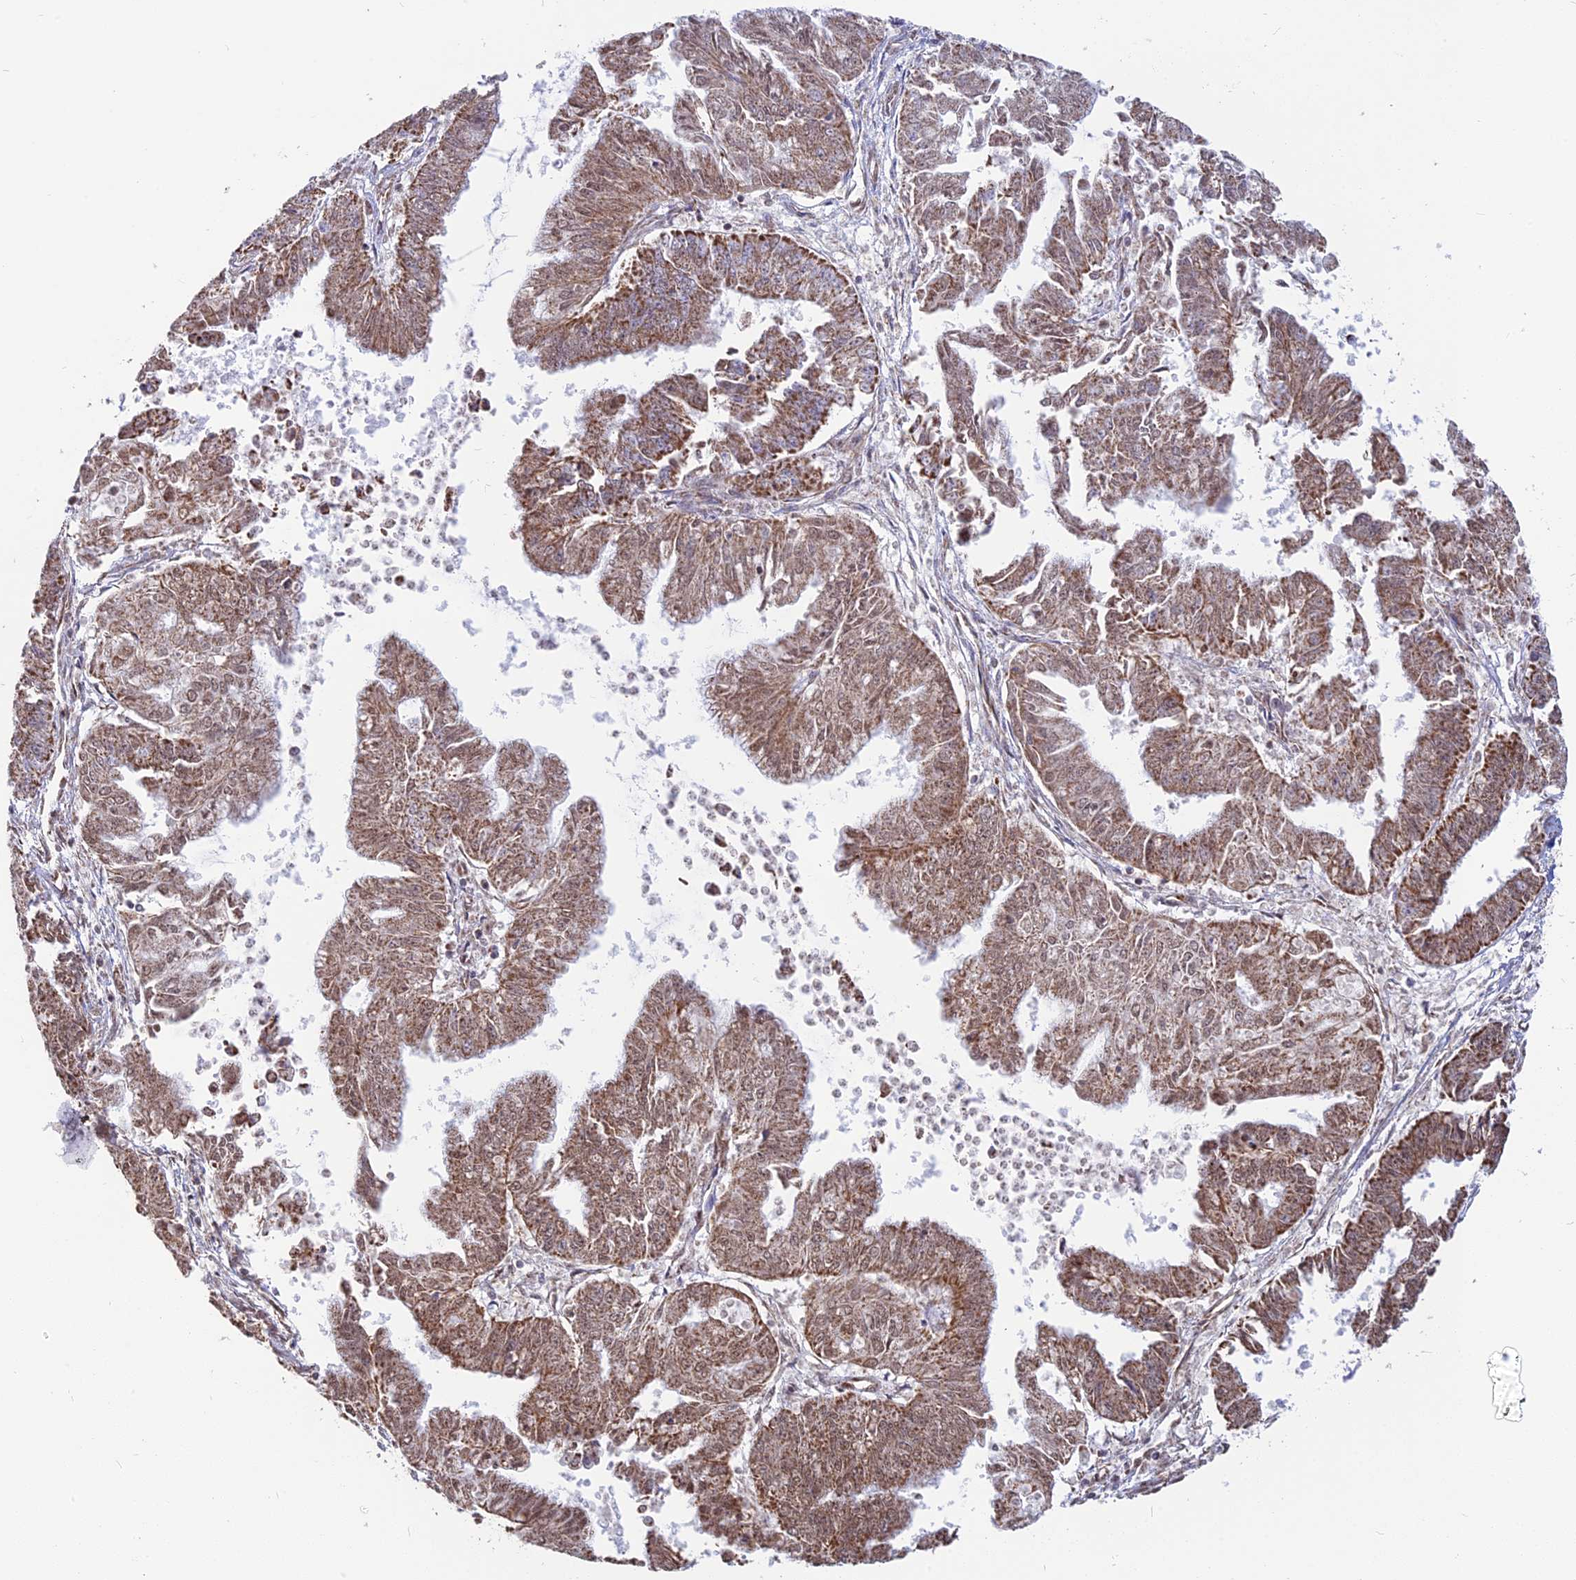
{"staining": {"intensity": "moderate", "quantity": ">75%", "location": "cytoplasmic/membranous"}, "tissue": "endometrial cancer", "cell_type": "Tumor cells", "image_type": "cancer", "snomed": [{"axis": "morphology", "description": "Adenocarcinoma, NOS"}, {"axis": "topography", "description": "Endometrium"}], "caption": "Protein staining of endometrial cancer (adenocarcinoma) tissue exhibits moderate cytoplasmic/membranous staining in about >75% of tumor cells. The staining was performed using DAB (3,3'-diaminobenzidine), with brown indicating positive protein expression. Nuclei are stained blue with hematoxylin.", "gene": "ARHGAP40", "patient": {"sex": "female", "age": 73}}